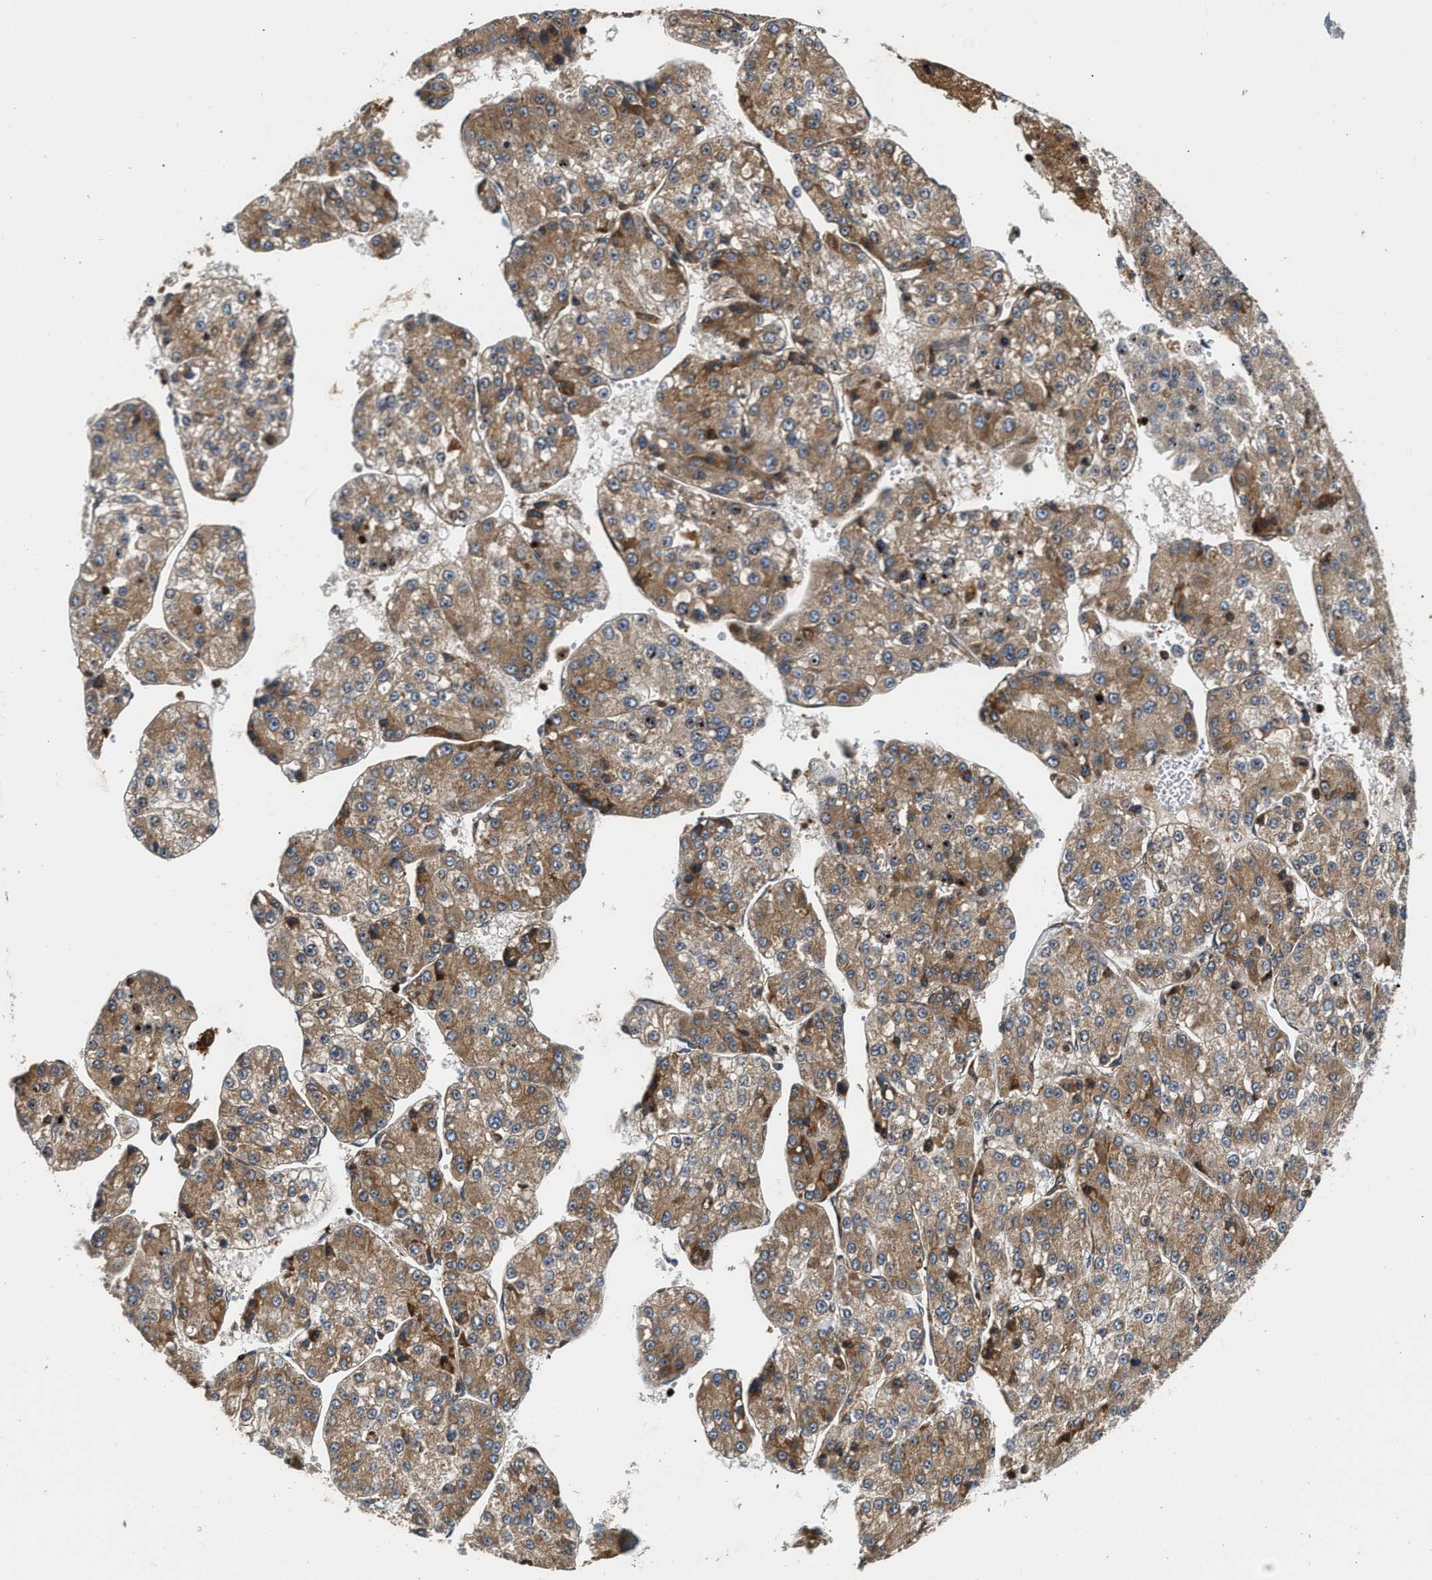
{"staining": {"intensity": "moderate", "quantity": ">75%", "location": "cytoplasmic/membranous"}, "tissue": "liver cancer", "cell_type": "Tumor cells", "image_type": "cancer", "snomed": [{"axis": "morphology", "description": "Carcinoma, Hepatocellular, NOS"}, {"axis": "topography", "description": "Liver"}], "caption": "This is an image of immunohistochemistry staining of hepatocellular carcinoma (liver), which shows moderate positivity in the cytoplasmic/membranous of tumor cells.", "gene": "SNX5", "patient": {"sex": "female", "age": 73}}